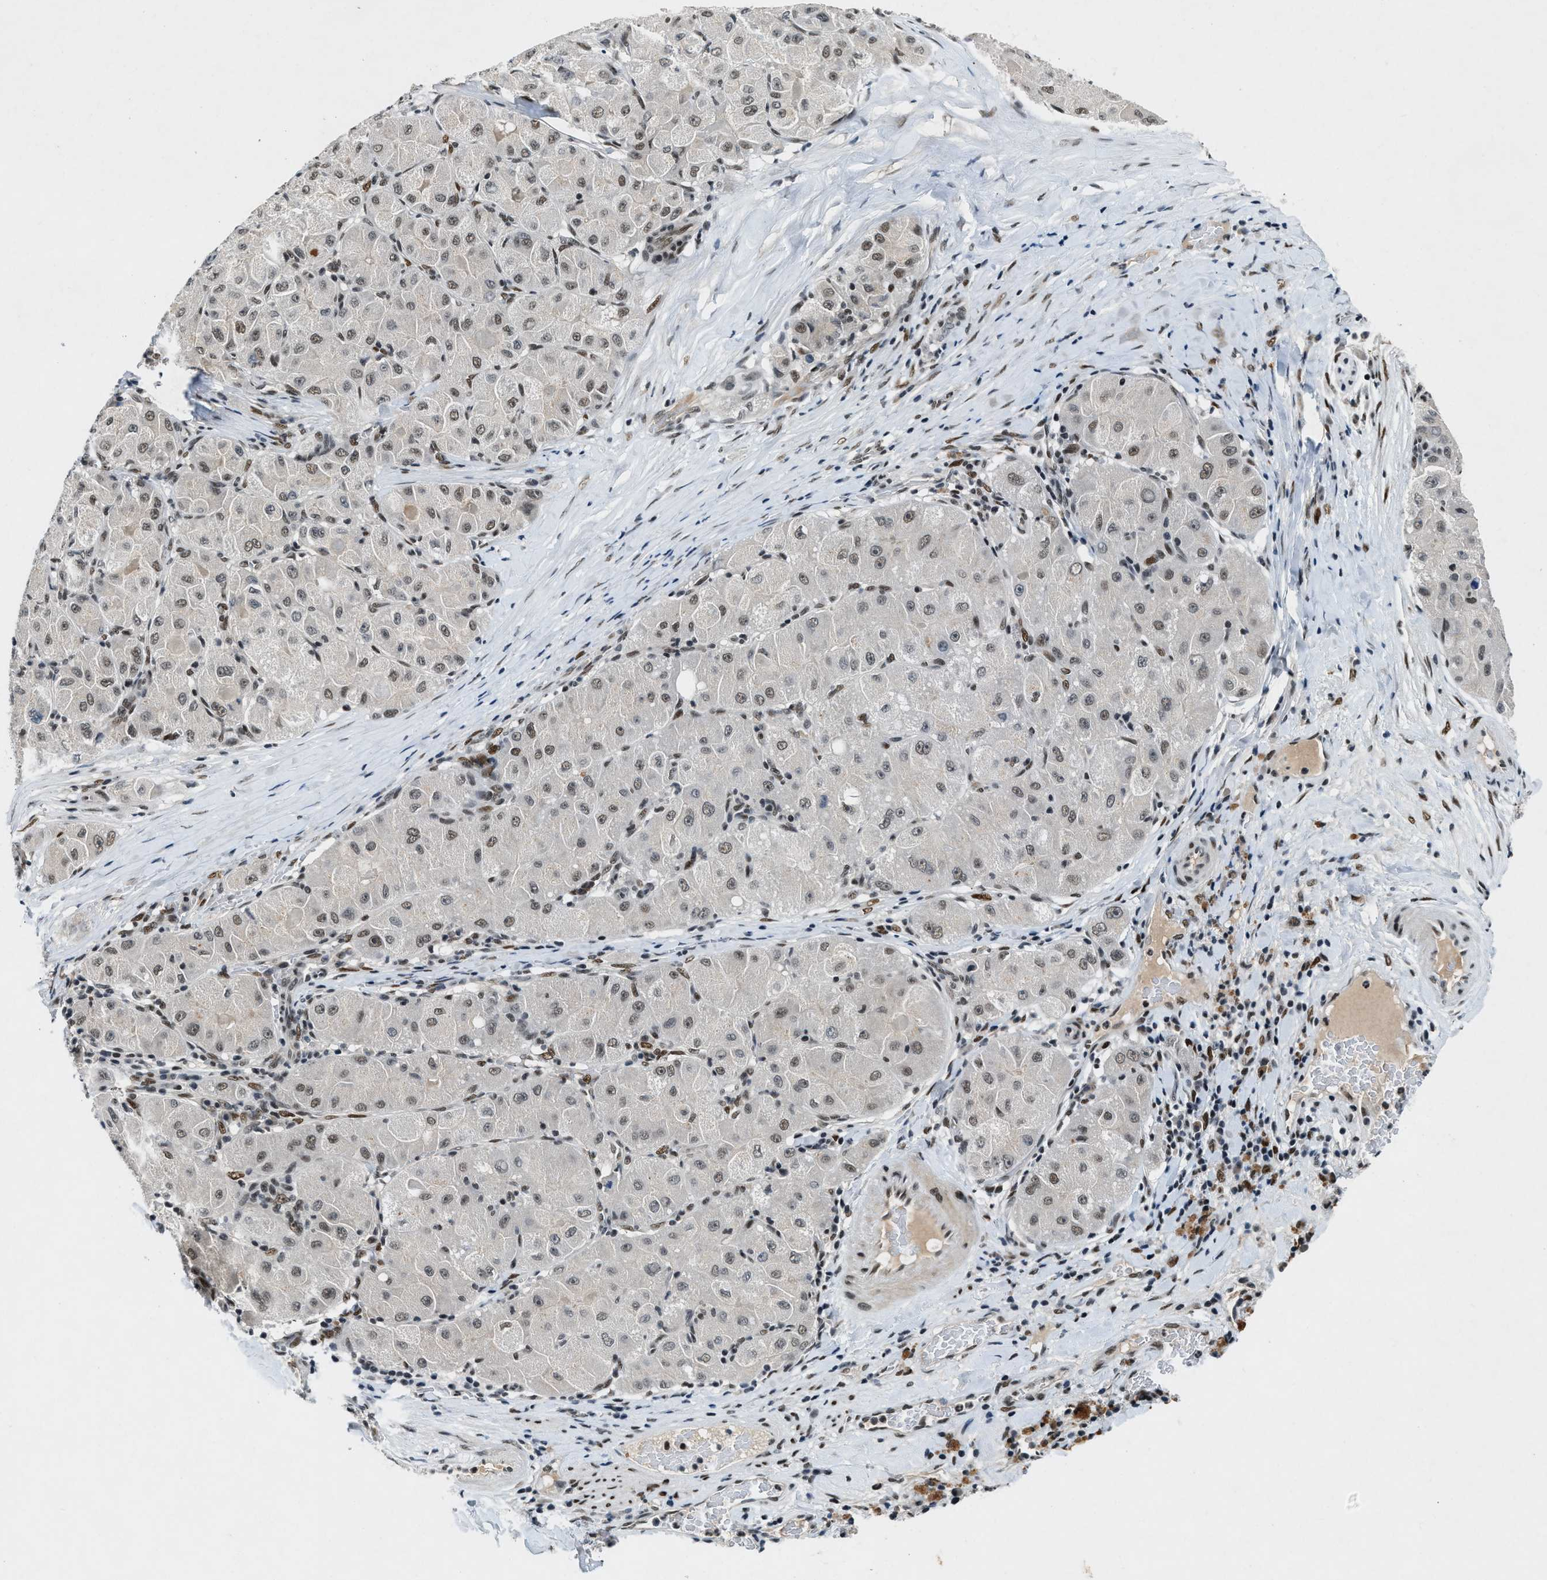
{"staining": {"intensity": "weak", "quantity": ">75%", "location": "nuclear"}, "tissue": "liver cancer", "cell_type": "Tumor cells", "image_type": "cancer", "snomed": [{"axis": "morphology", "description": "Carcinoma, Hepatocellular, NOS"}, {"axis": "topography", "description": "Liver"}], "caption": "This micrograph shows IHC staining of liver hepatocellular carcinoma, with low weak nuclear staining in about >75% of tumor cells.", "gene": "NCOA1", "patient": {"sex": "male", "age": 80}}